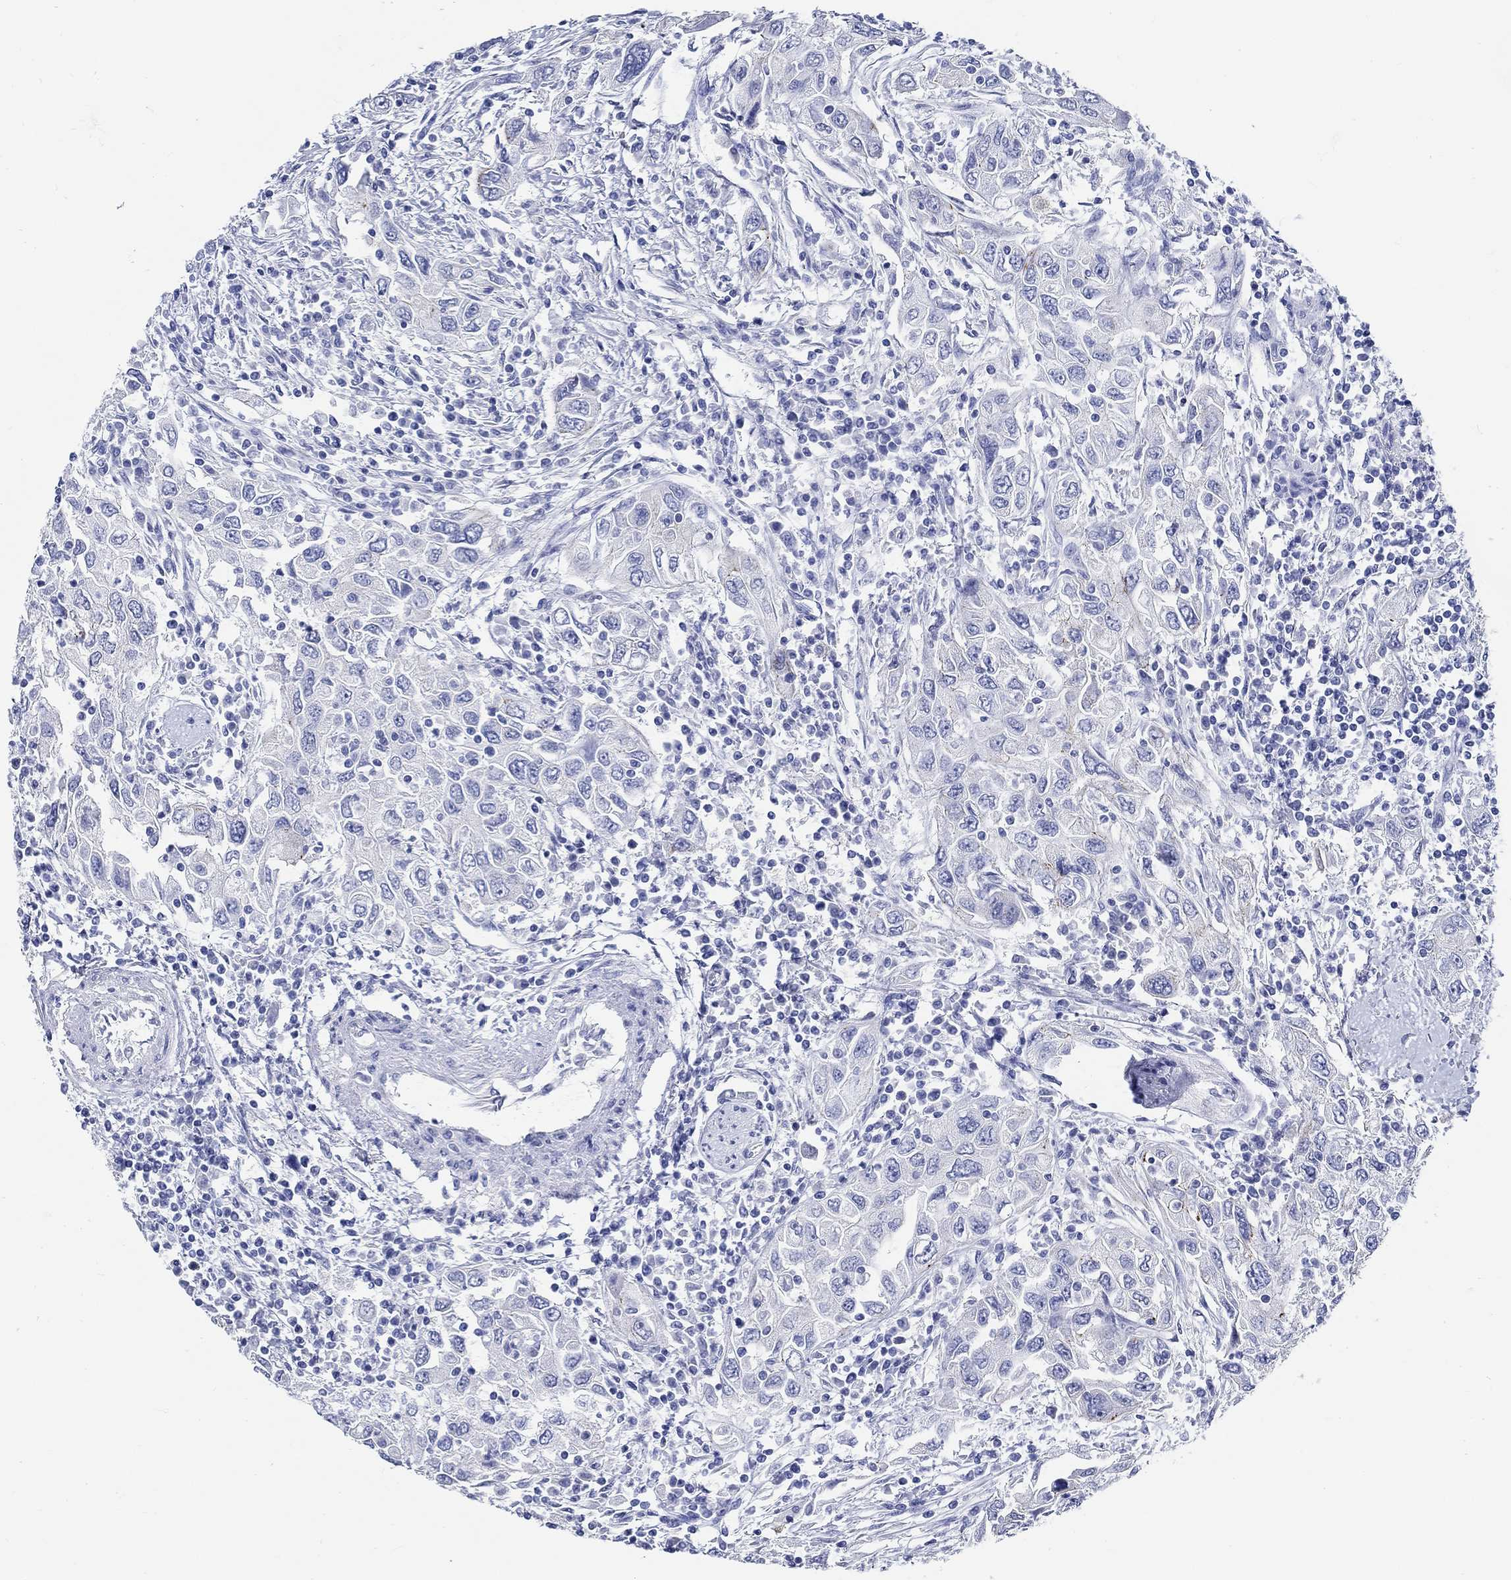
{"staining": {"intensity": "negative", "quantity": "none", "location": "none"}, "tissue": "urothelial cancer", "cell_type": "Tumor cells", "image_type": "cancer", "snomed": [{"axis": "morphology", "description": "Urothelial carcinoma, High grade"}, {"axis": "topography", "description": "Urinary bladder"}], "caption": "An IHC photomicrograph of high-grade urothelial carcinoma is shown. There is no staining in tumor cells of high-grade urothelial carcinoma. (Stains: DAB immunohistochemistry with hematoxylin counter stain, Microscopy: brightfield microscopy at high magnification).", "gene": "RD3L", "patient": {"sex": "male", "age": 76}}